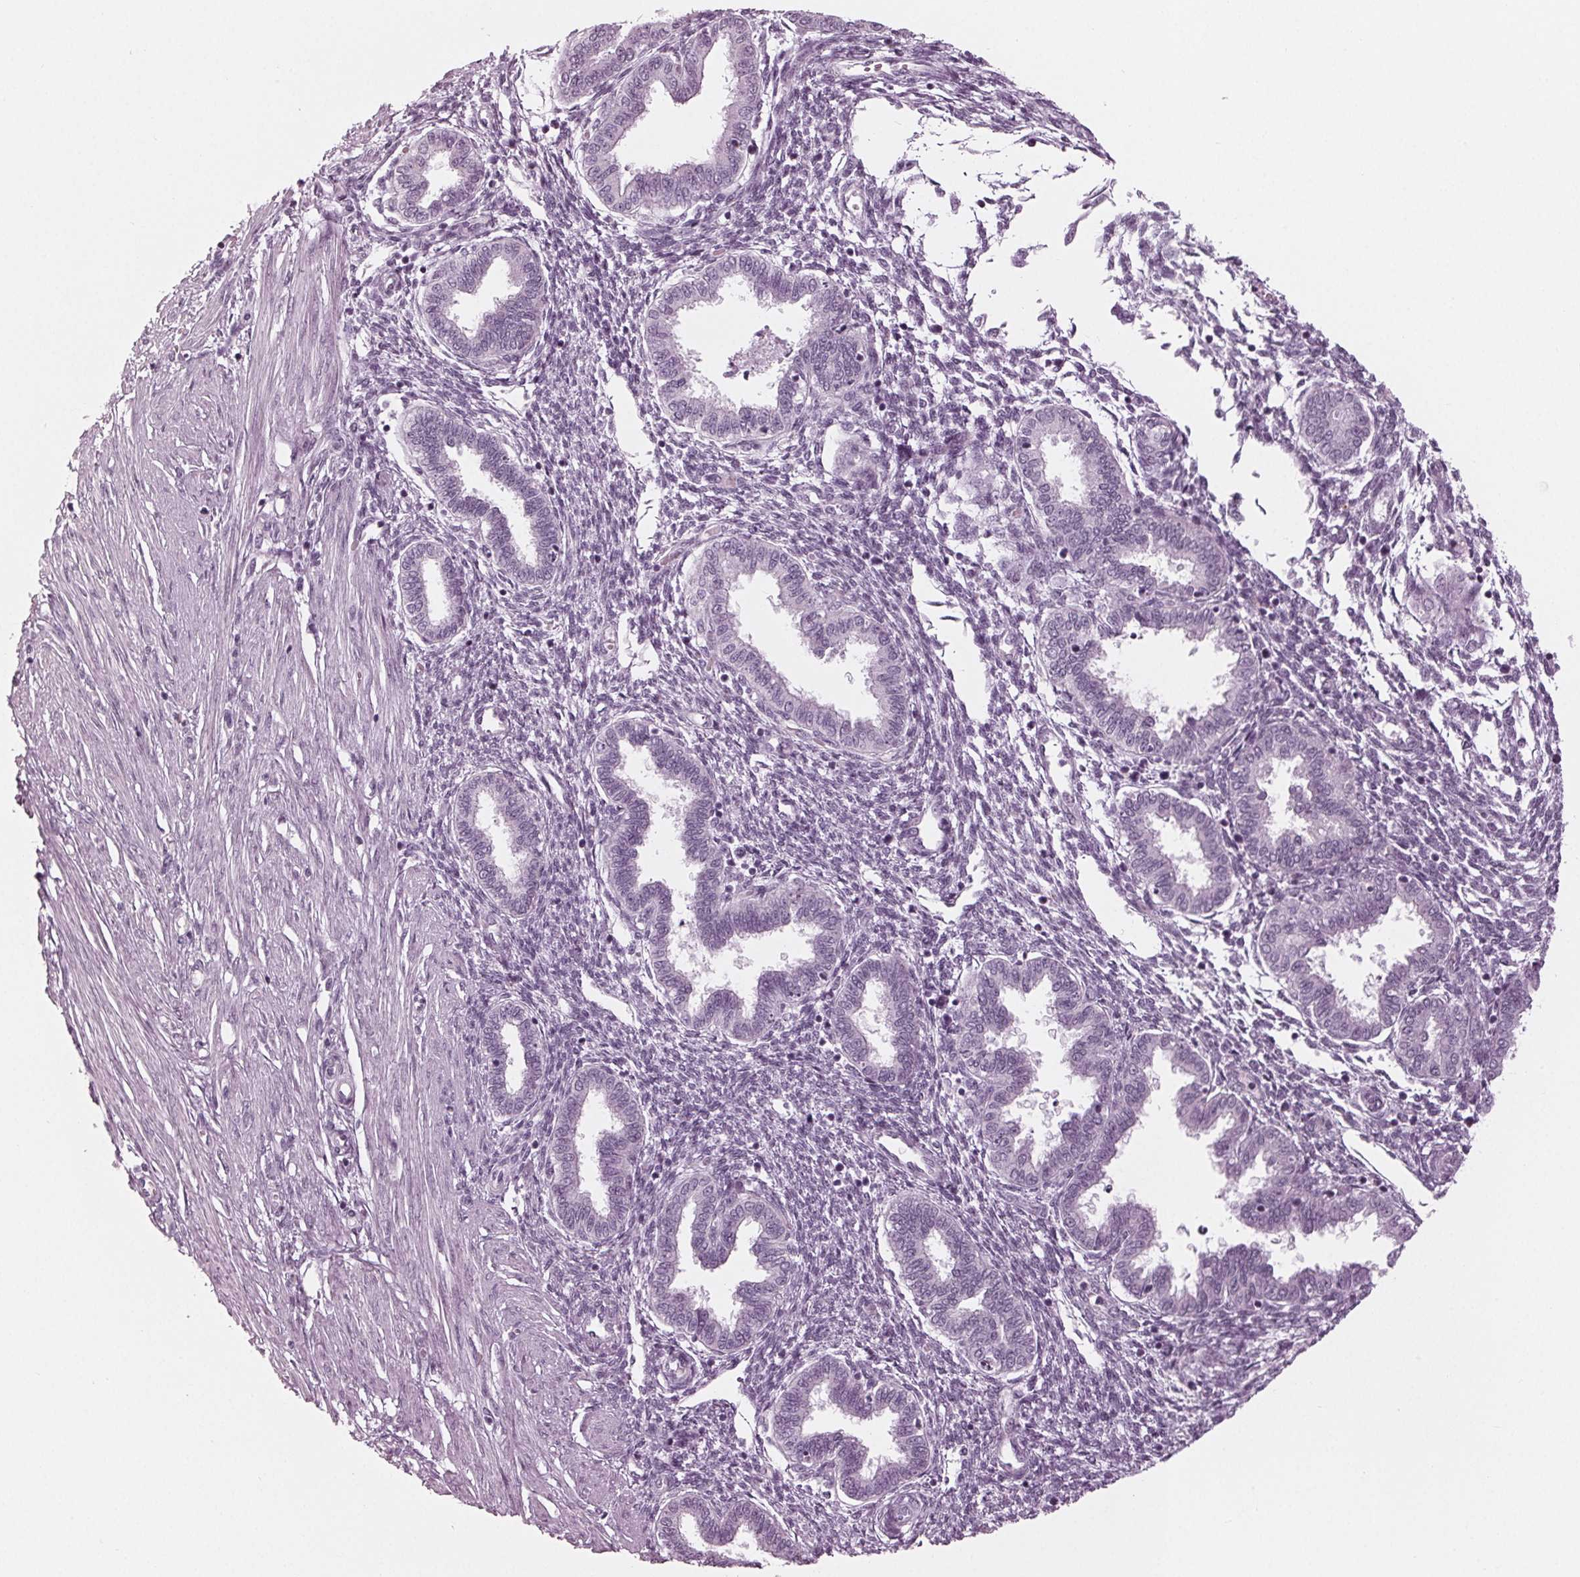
{"staining": {"intensity": "negative", "quantity": "none", "location": "none"}, "tissue": "endometrium", "cell_type": "Cells in endometrial stroma", "image_type": "normal", "snomed": [{"axis": "morphology", "description": "Normal tissue, NOS"}, {"axis": "topography", "description": "Endometrium"}], "caption": "IHC of benign endometrium reveals no expression in cells in endometrial stroma. Brightfield microscopy of IHC stained with DAB (brown) and hematoxylin (blue), captured at high magnification.", "gene": "KRT28", "patient": {"sex": "female", "age": 33}}